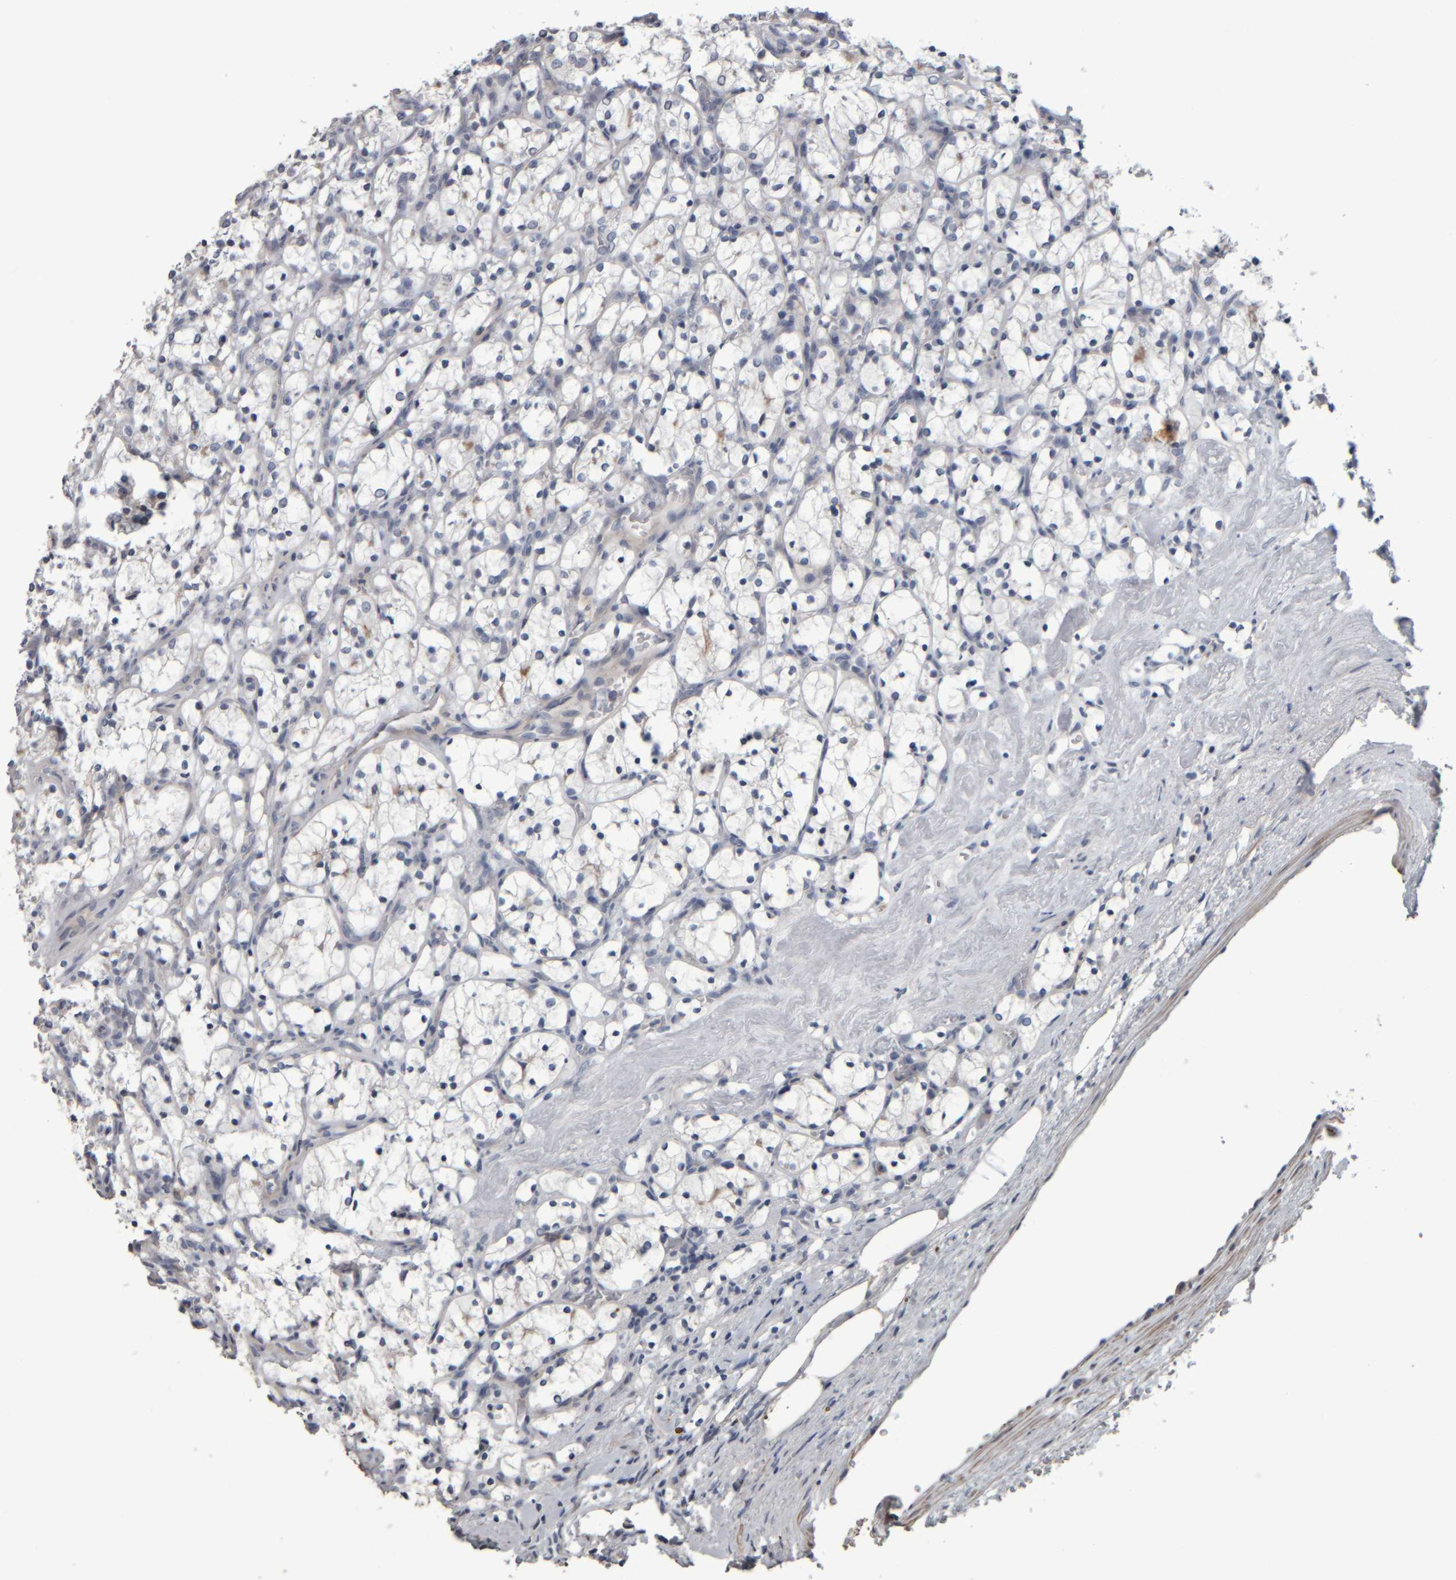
{"staining": {"intensity": "negative", "quantity": "none", "location": "none"}, "tissue": "renal cancer", "cell_type": "Tumor cells", "image_type": "cancer", "snomed": [{"axis": "morphology", "description": "Adenocarcinoma, NOS"}, {"axis": "topography", "description": "Kidney"}], "caption": "DAB (3,3'-diaminobenzidine) immunohistochemical staining of human renal cancer displays no significant positivity in tumor cells. (DAB (3,3'-diaminobenzidine) IHC visualized using brightfield microscopy, high magnification).", "gene": "CAVIN4", "patient": {"sex": "female", "age": 69}}